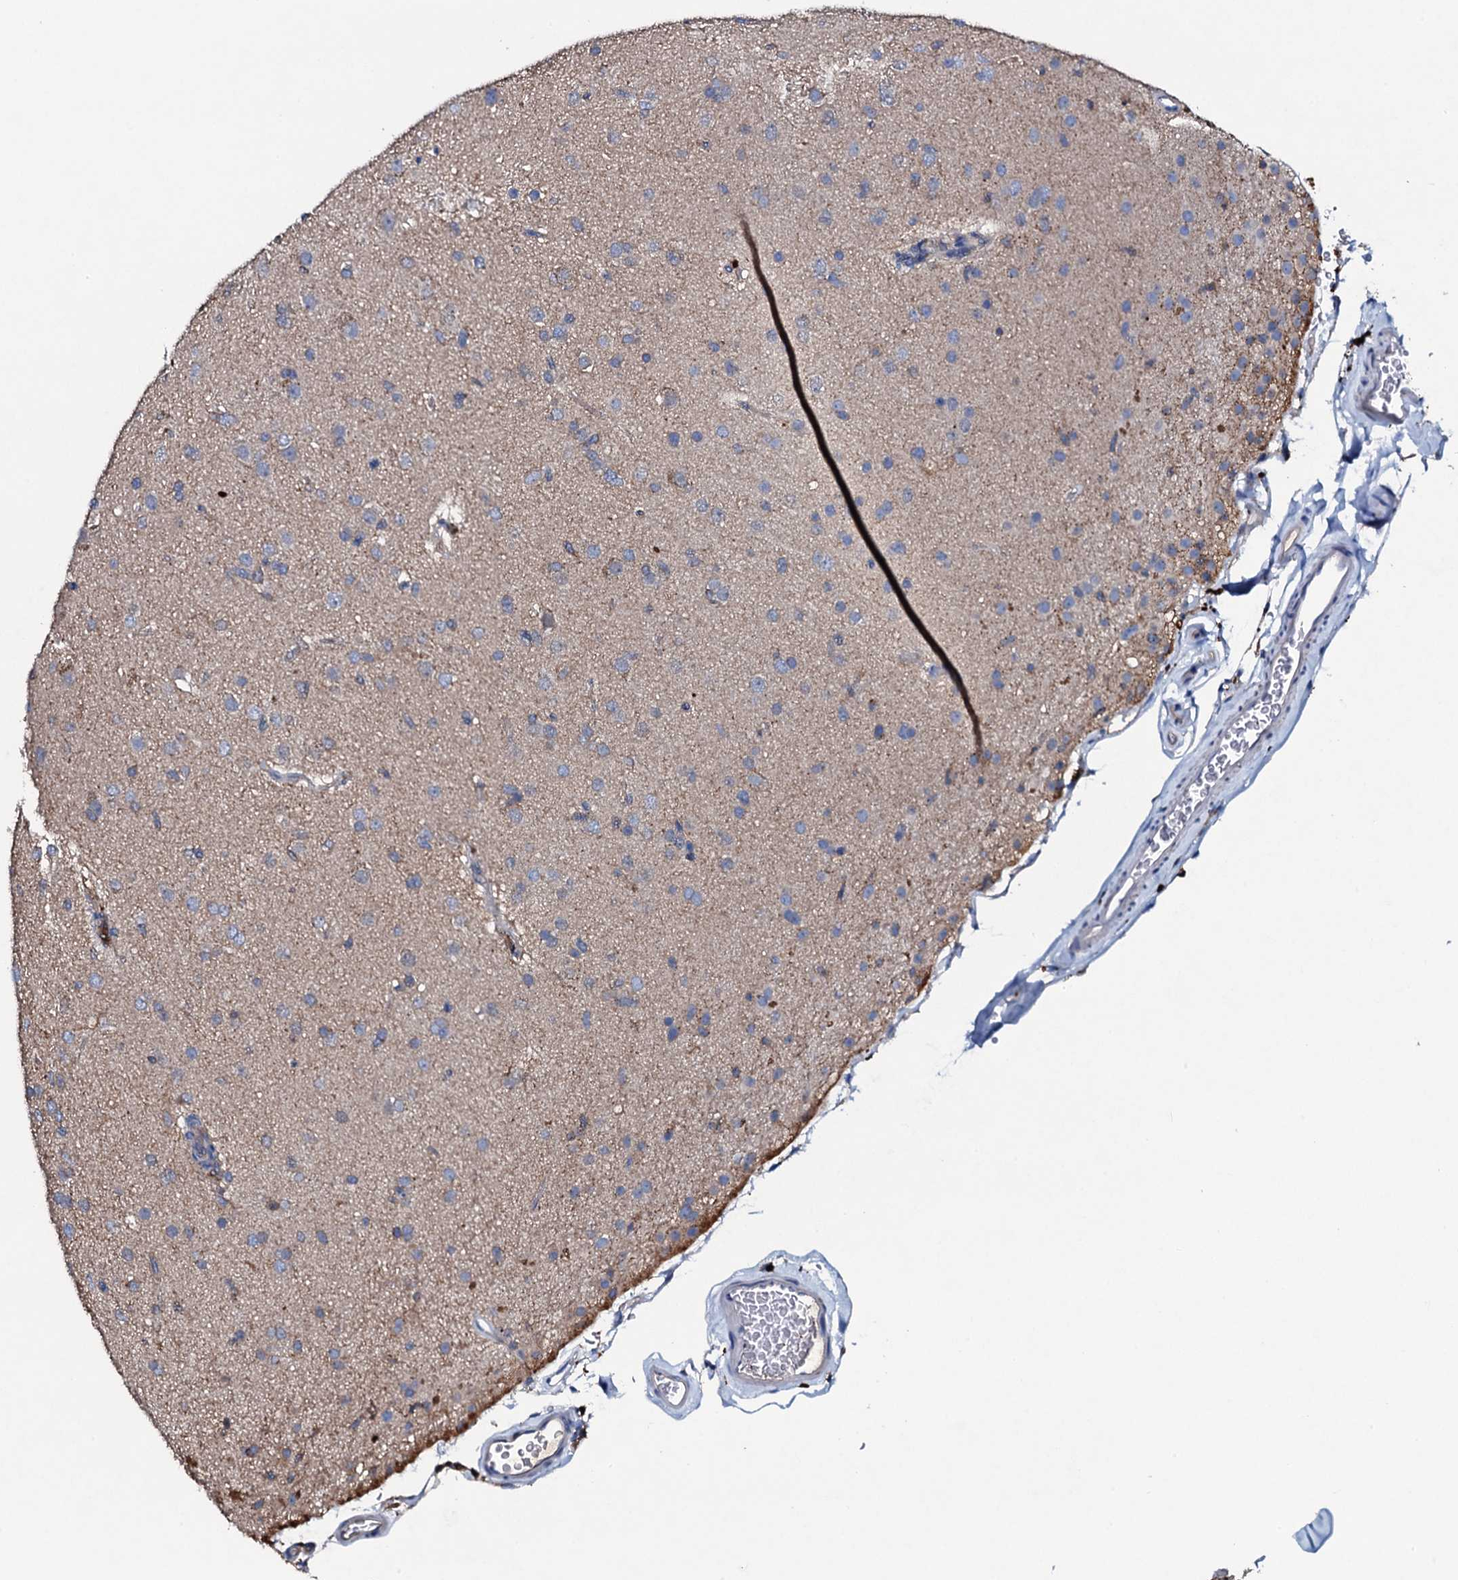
{"staining": {"intensity": "negative", "quantity": "none", "location": "none"}, "tissue": "glioma", "cell_type": "Tumor cells", "image_type": "cancer", "snomed": [{"axis": "morphology", "description": "Glioma, malignant, Low grade"}, {"axis": "topography", "description": "Brain"}], "caption": "Malignant glioma (low-grade) was stained to show a protein in brown. There is no significant expression in tumor cells.", "gene": "MS4A4E", "patient": {"sex": "male", "age": 65}}